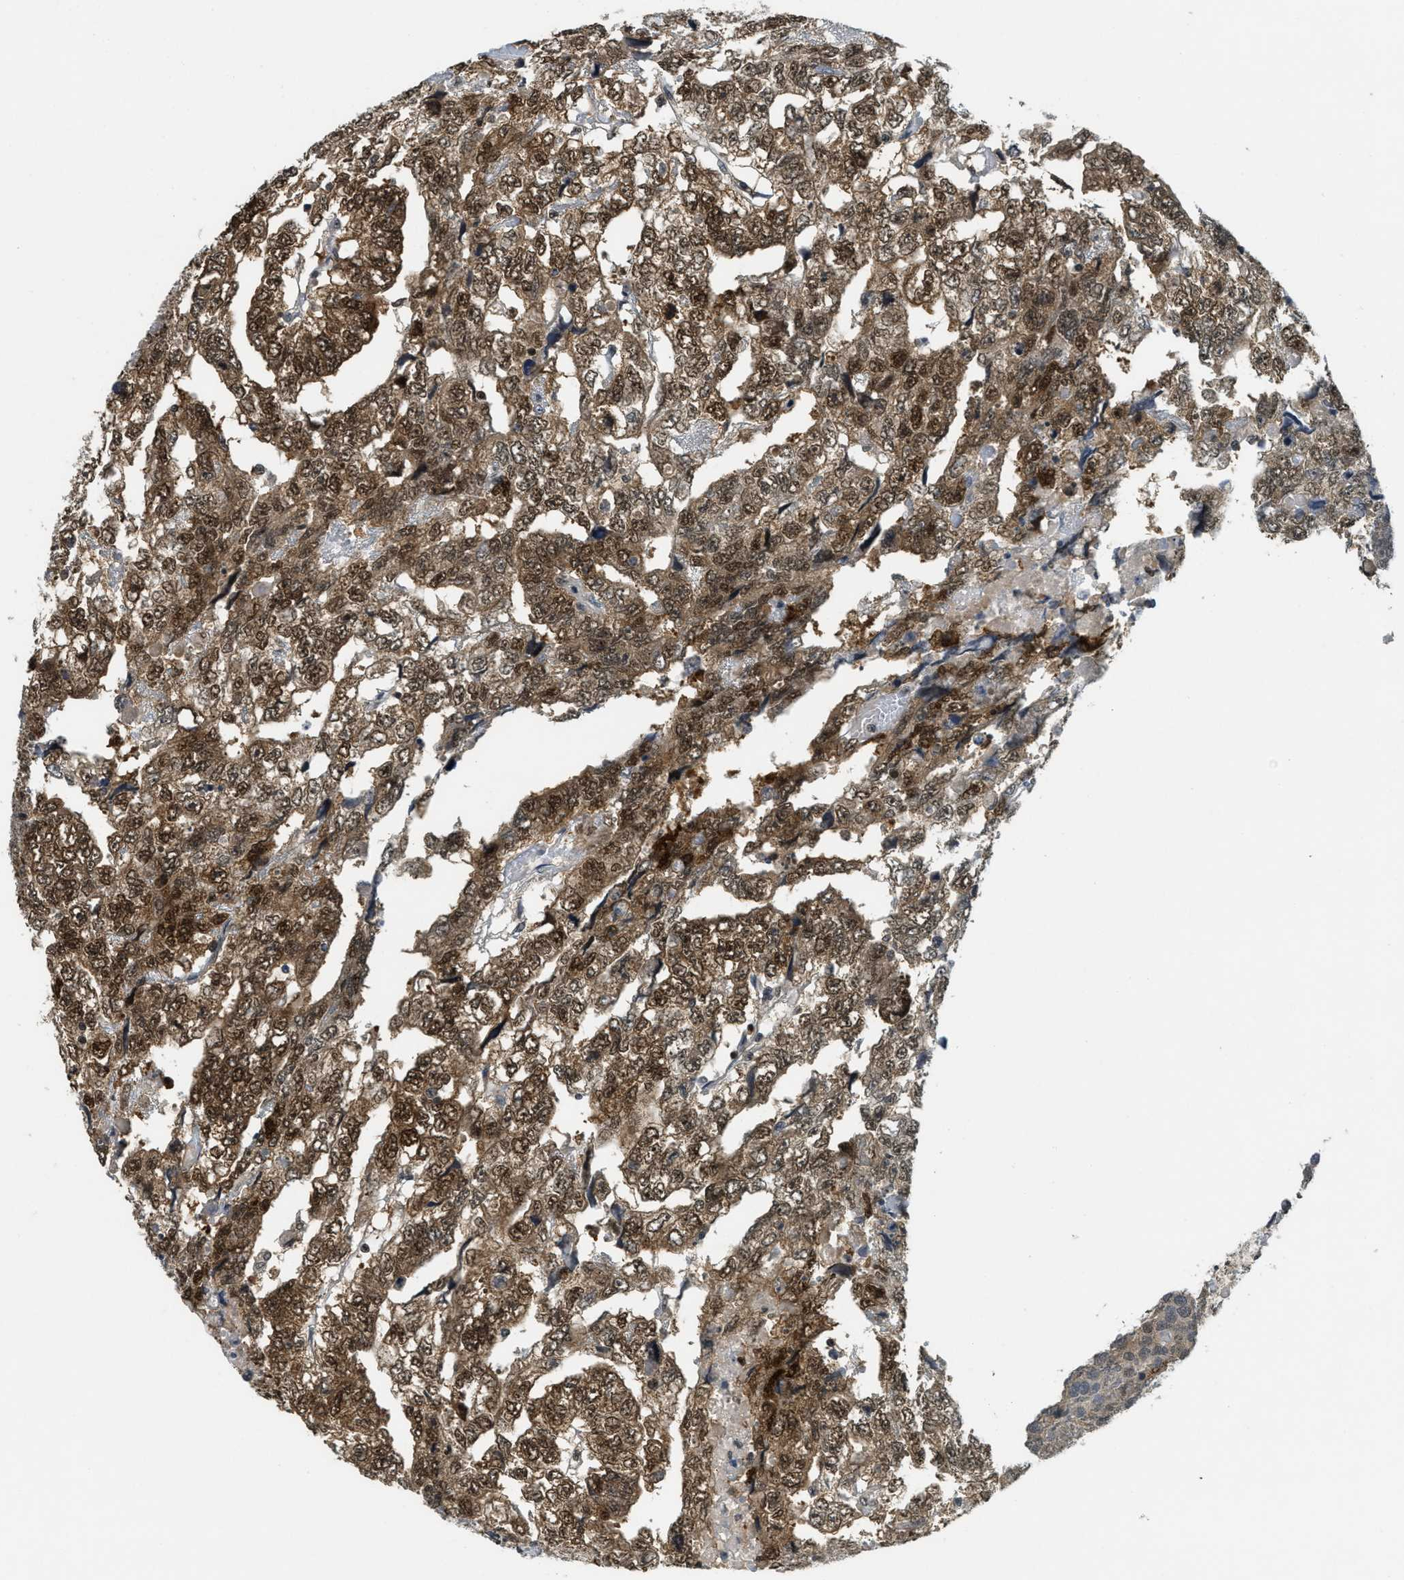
{"staining": {"intensity": "moderate", "quantity": ">75%", "location": "cytoplasmic/membranous,nuclear"}, "tissue": "testis cancer", "cell_type": "Tumor cells", "image_type": "cancer", "snomed": [{"axis": "morphology", "description": "Carcinoma, Embryonal, NOS"}, {"axis": "topography", "description": "Testis"}], "caption": "There is medium levels of moderate cytoplasmic/membranous and nuclear expression in tumor cells of testis cancer, as demonstrated by immunohistochemical staining (brown color).", "gene": "DNAJB1", "patient": {"sex": "male", "age": 36}}